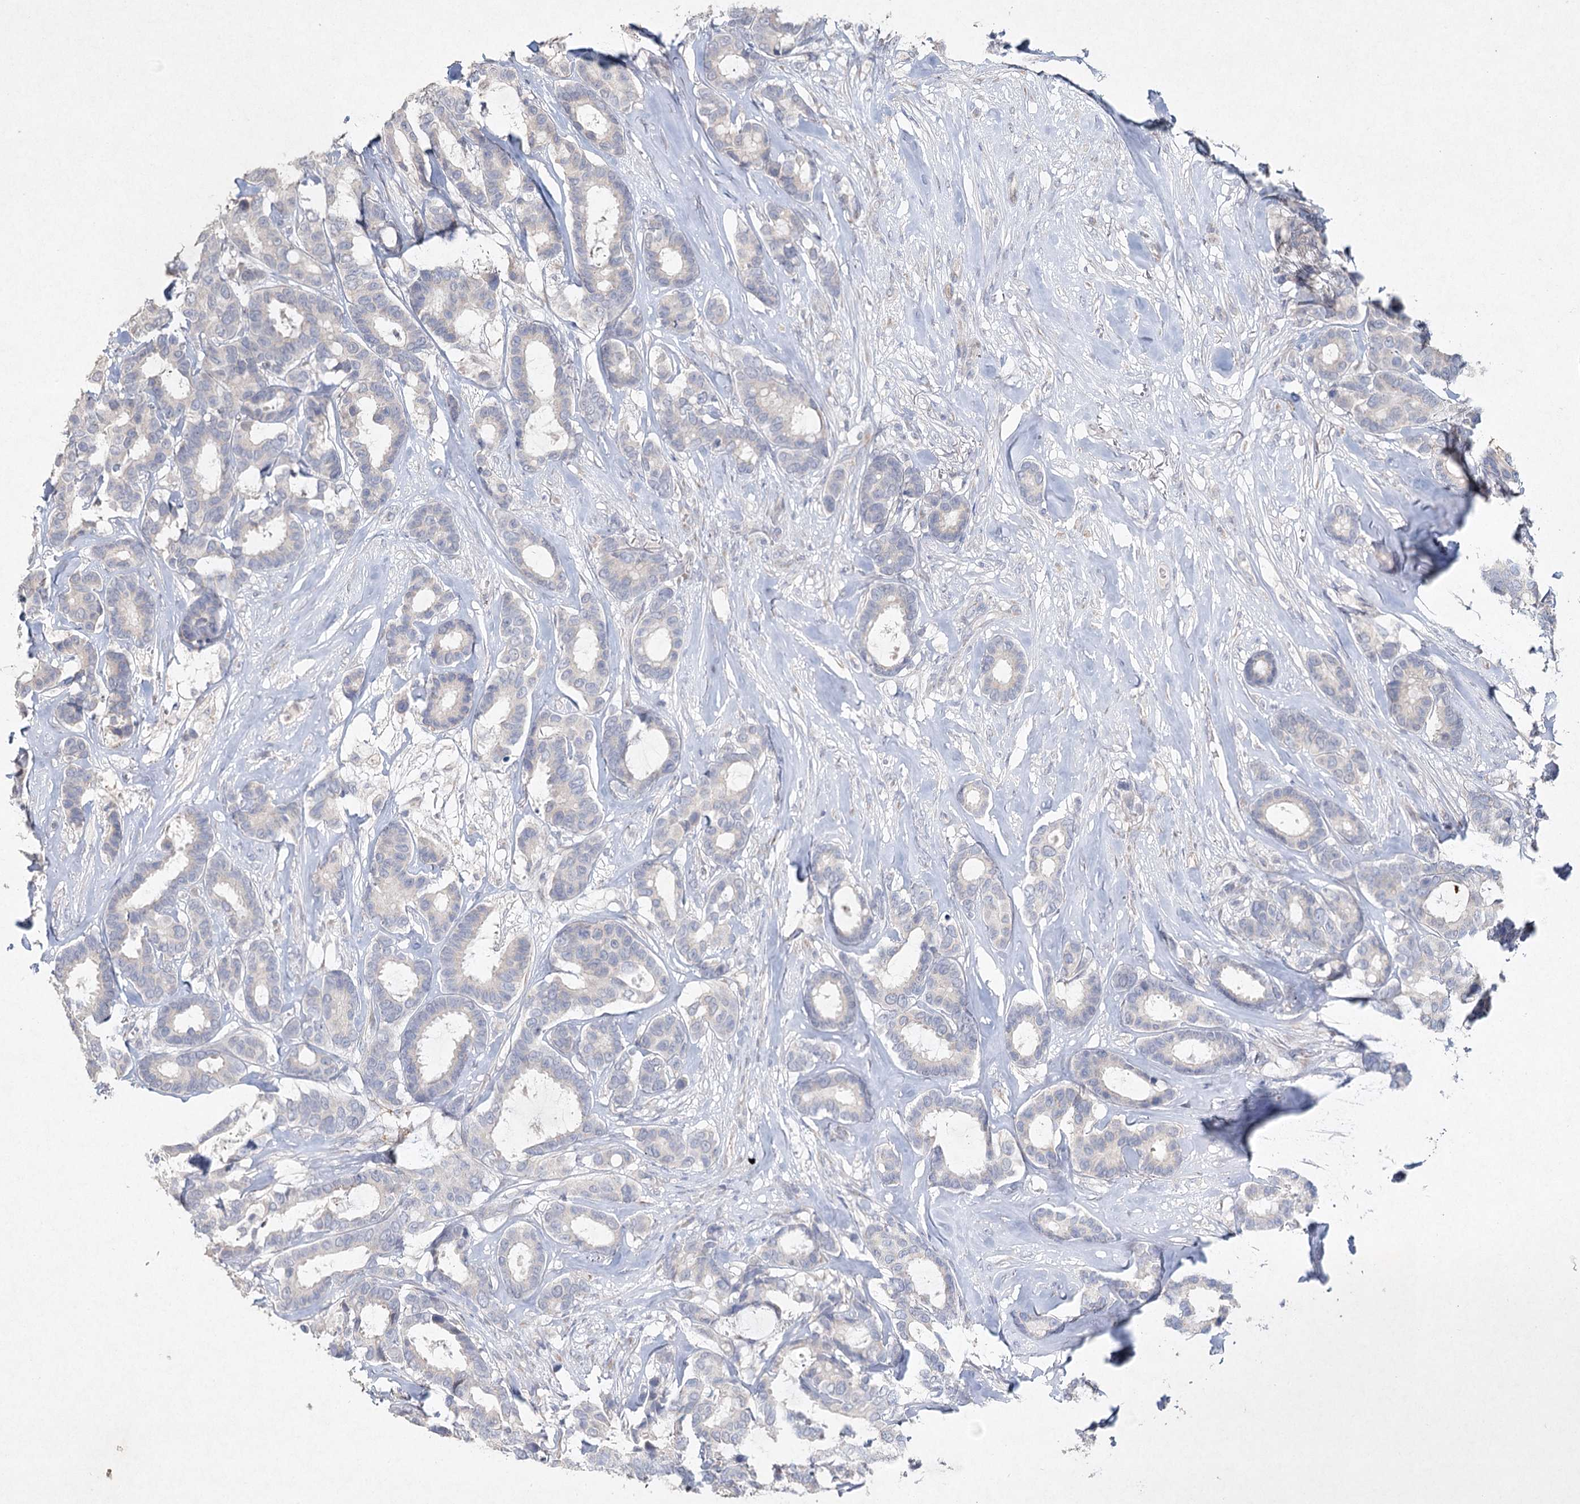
{"staining": {"intensity": "negative", "quantity": "none", "location": "none"}, "tissue": "breast cancer", "cell_type": "Tumor cells", "image_type": "cancer", "snomed": [{"axis": "morphology", "description": "Duct carcinoma"}, {"axis": "topography", "description": "Breast"}], "caption": "This photomicrograph is of invasive ductal carcinoma (breast) stained with immunohistochemistry (IHC) to label a protein in brown with the nuclei are counter-stained blue. There is no staining in tumor cells.", "gene": "RFX6", "patient": {"sex": "female", "age": 87}}